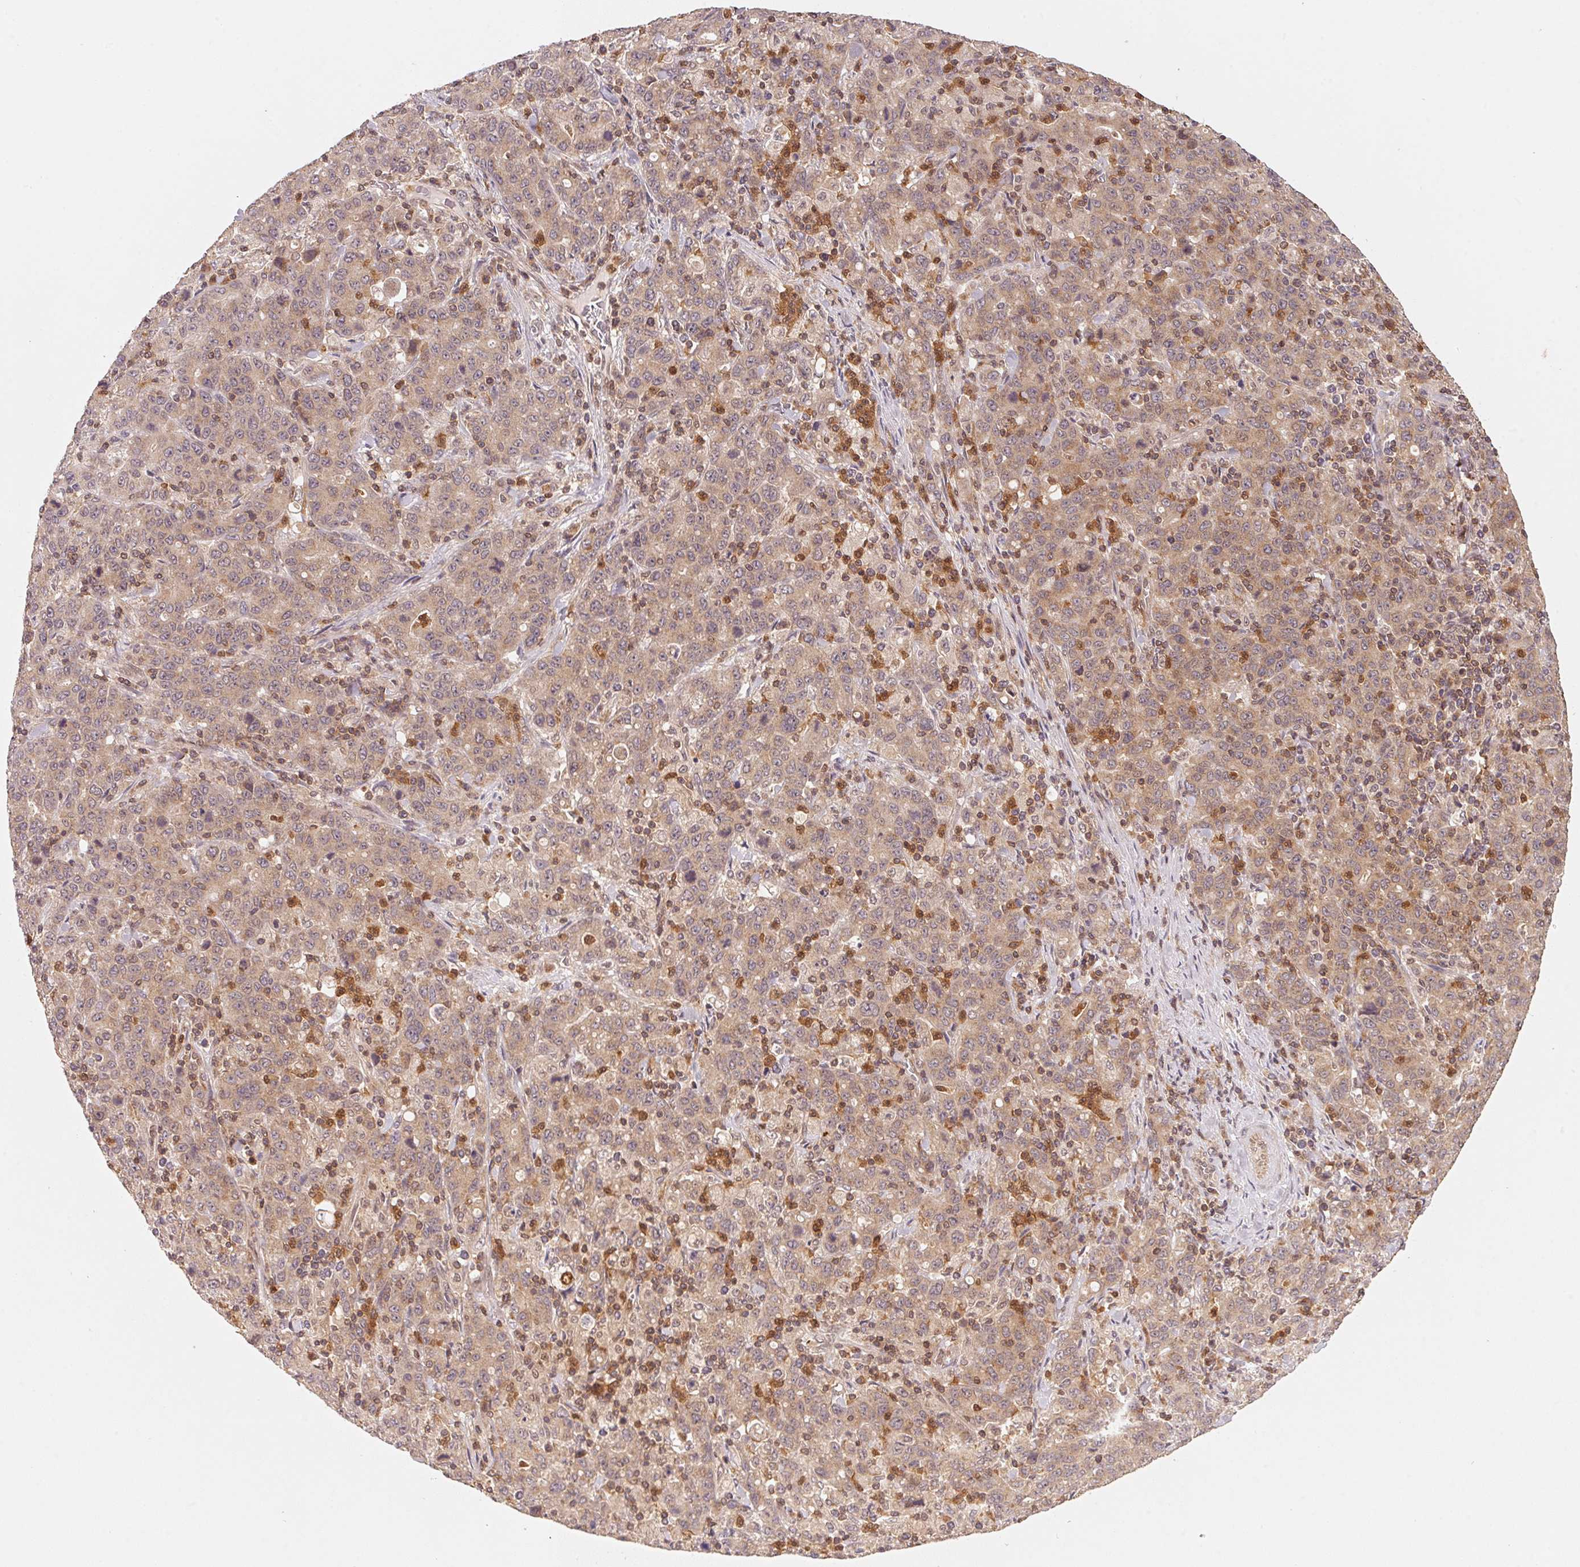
{"staining": {"intensity": "weak", "quantity": ">75%", "location": "cytoplasmic/membranous"}, "tissue": "stomach cancer", "cell_type": "Tumor cells", "image_type": "cancer", "snomed": [{"axis": "morphology", "description": "Adenocarcinoma, NOS"}, {"axis": "topography", "description": "Stomach, upper"}], "caption": "Immunohistochemistry (IHC) of human stomach cancer demonstrates low levels of weak cytoplasmic/membranous staining in about >75% of tumor cells.", "gene": "CCDC102B", "patient": {"sex": "male", "age": 69}}